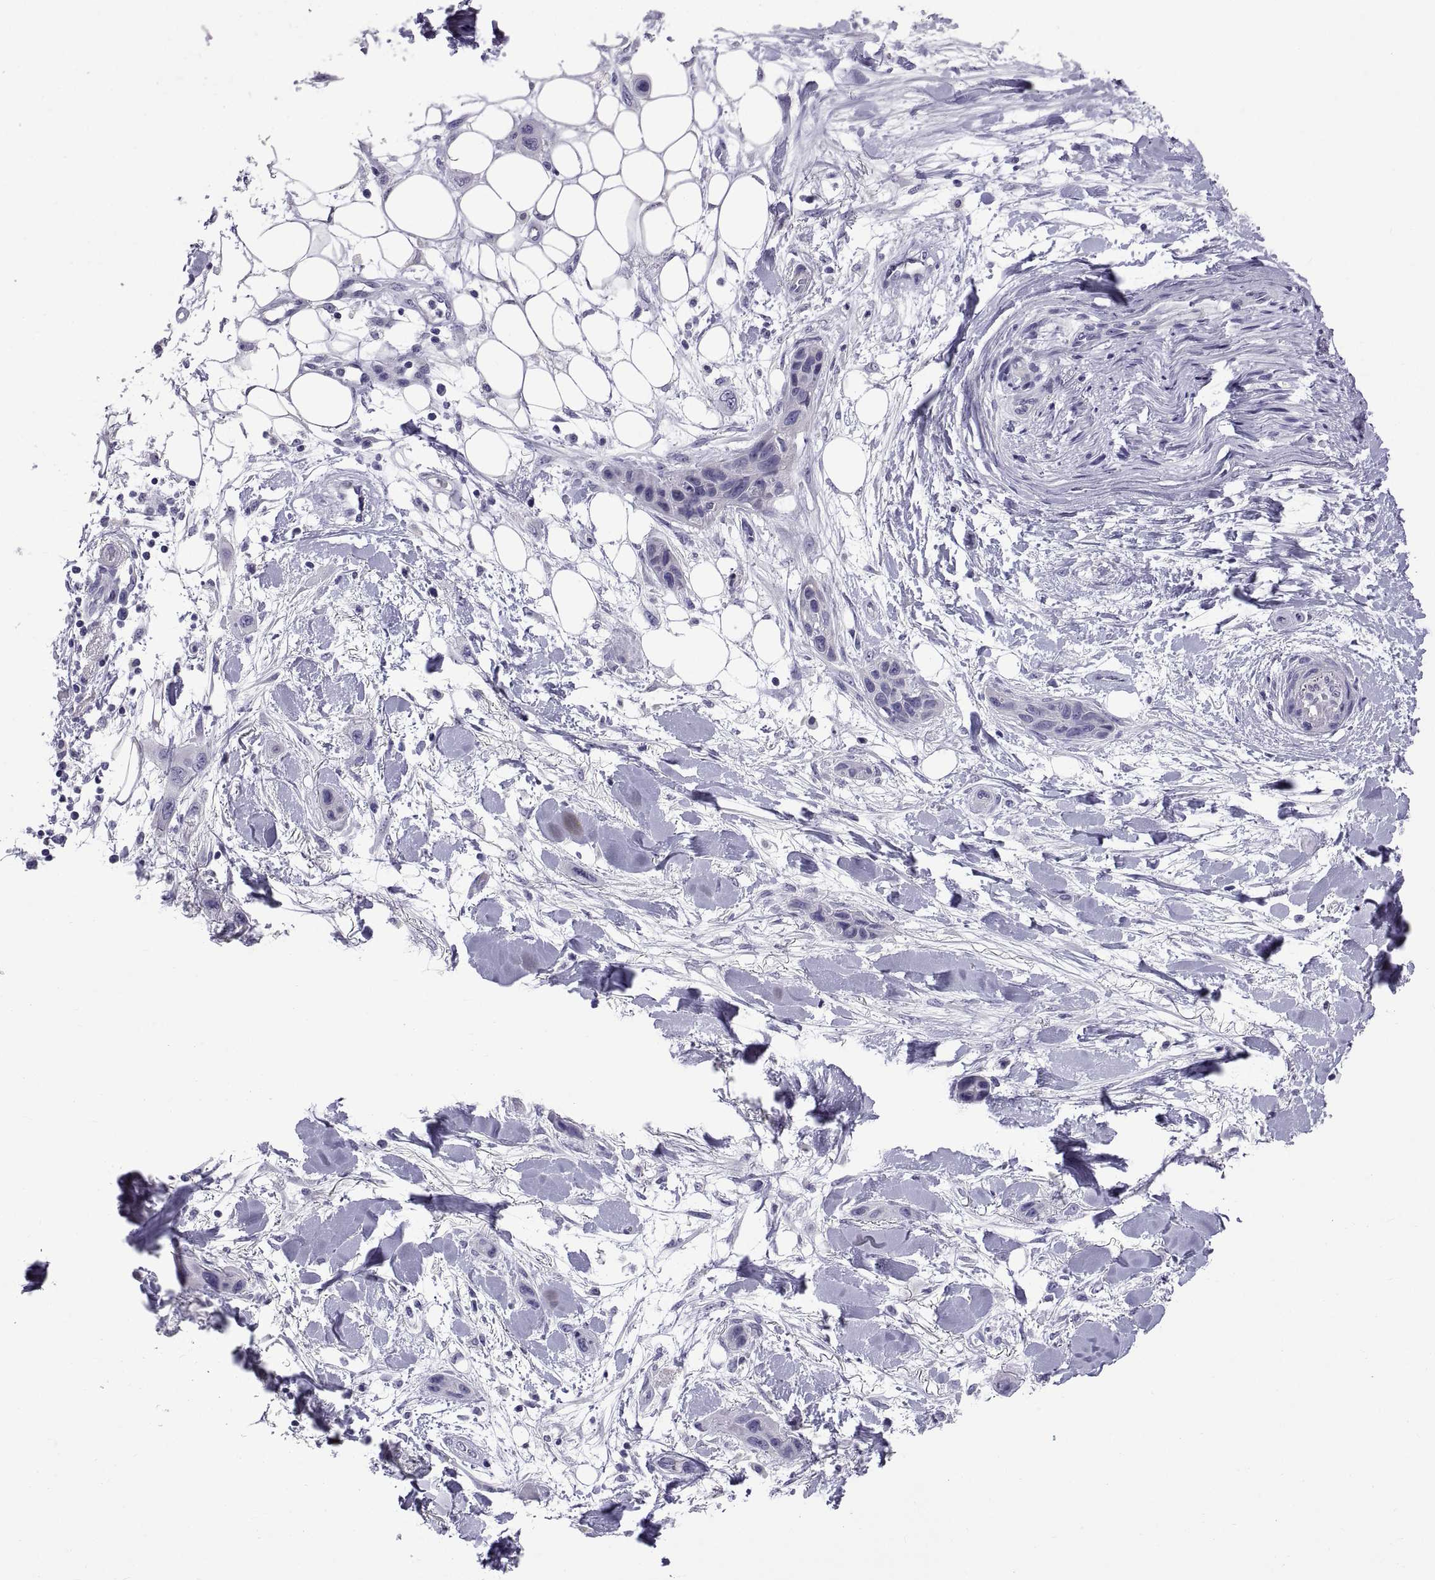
{"staining": {"intensity": "negative", "quantity": "none", "location": "none"}, "tissue": "skin cancer", "cell_type": "Tumor cells", "image_type": "cancer", "snomed": [{"axis": "morphology", "description": "Squamous cell carcinoma, NOS"}, {"axis": "topography", "description": "Skin"}], "caption": "IHC photomicrograph of skin cancer stained for a protein (brown), which shows no positivity in tumor cells.", "gene": "SPDYE1", "patient": {"sex": "male", "age": 79}}